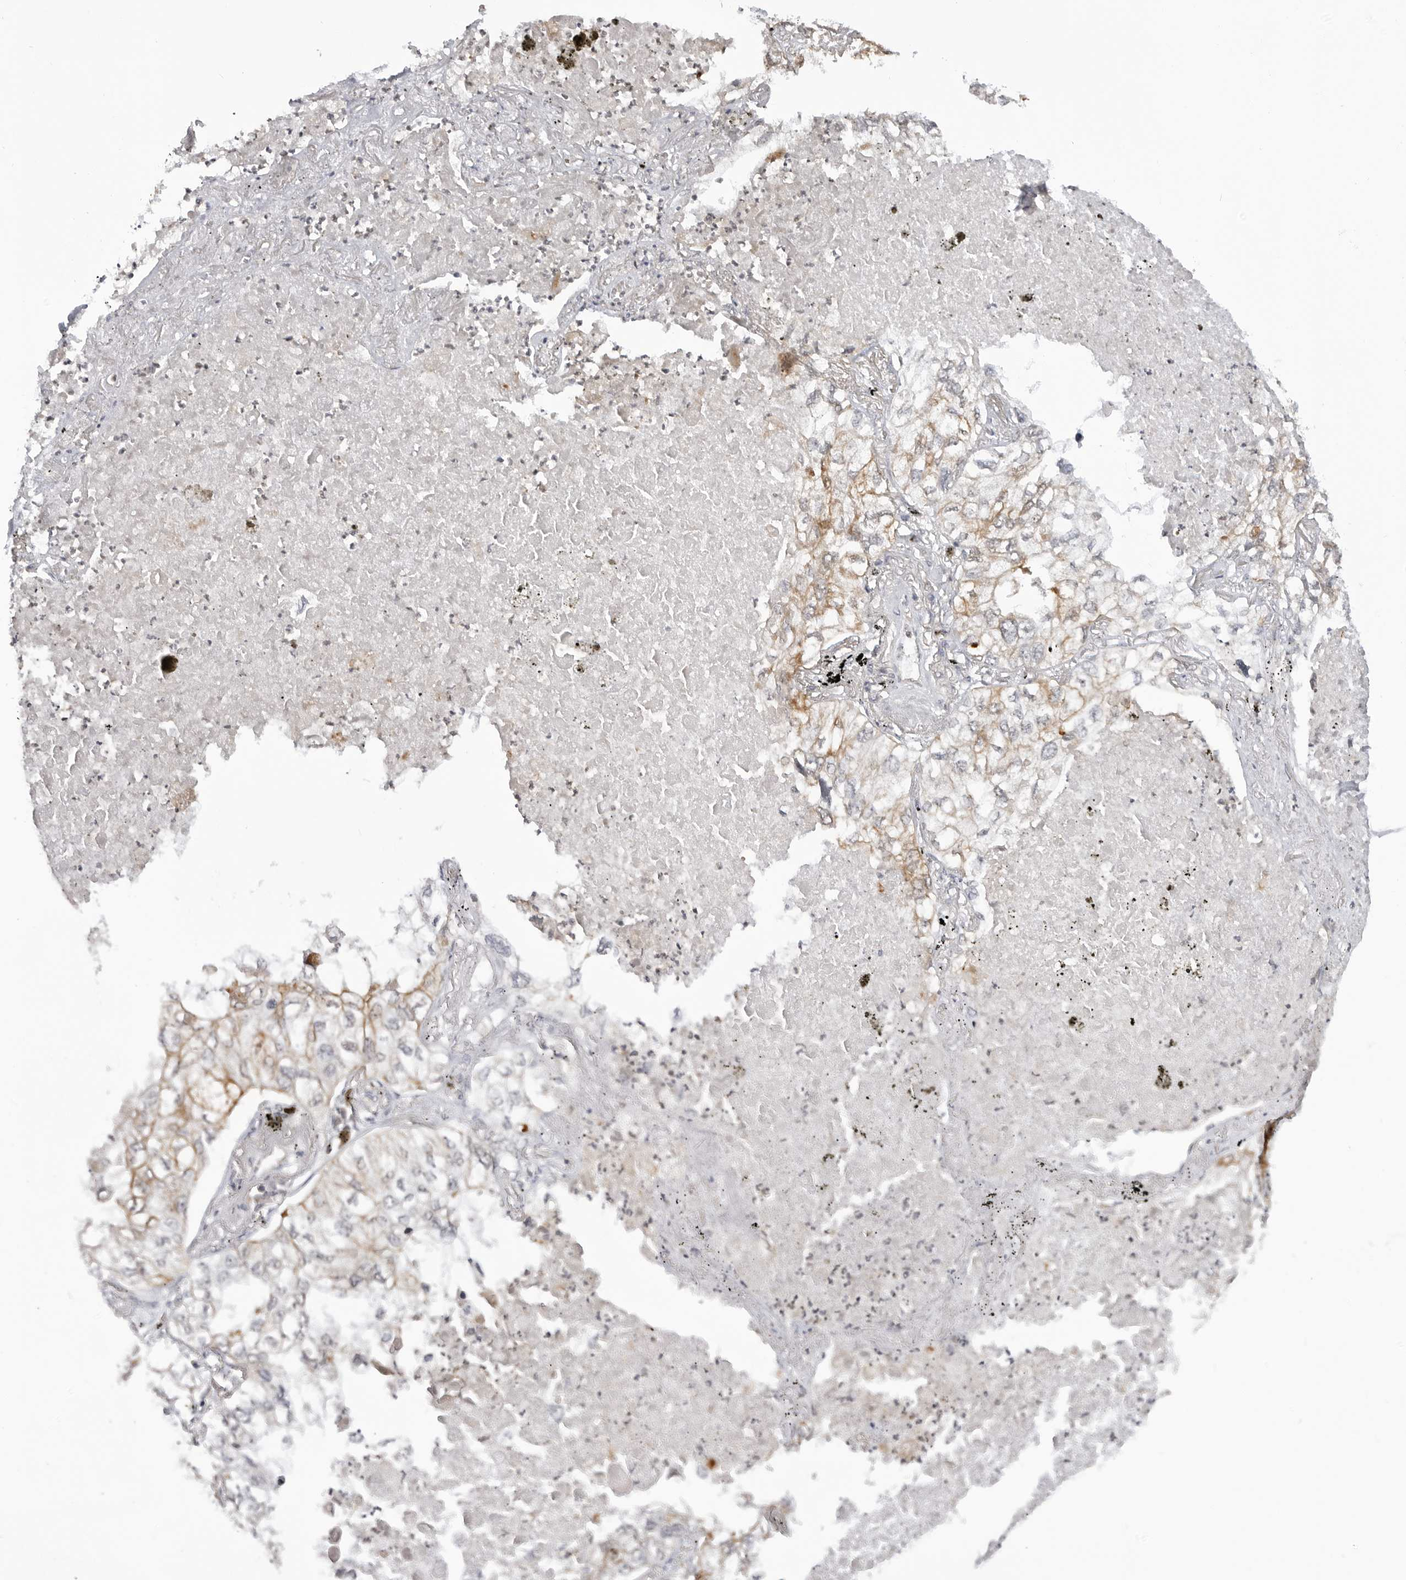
{"staining": {"intensity": "moderate", "quantity": "25%-75%", "location": "cytoplasmic/membranous"}, "tissue": "lung cancer", "cell_type": "Tumor cells", "image_type": "cancer", "snomed": [{"axis": "morphology", "description": "Adenocarcinoma, NOS"}, {"axis": "topography", "description": "Lung"}], "caption": "A medium amount of moderate cytoplasmic/membranous staining is appreciated in approximately 25%-75% of tumor cells in adenocarcinoma (lung) tissue.", "gene": "MAP2K5", "patient": {"sex": "male", "age": 65}}